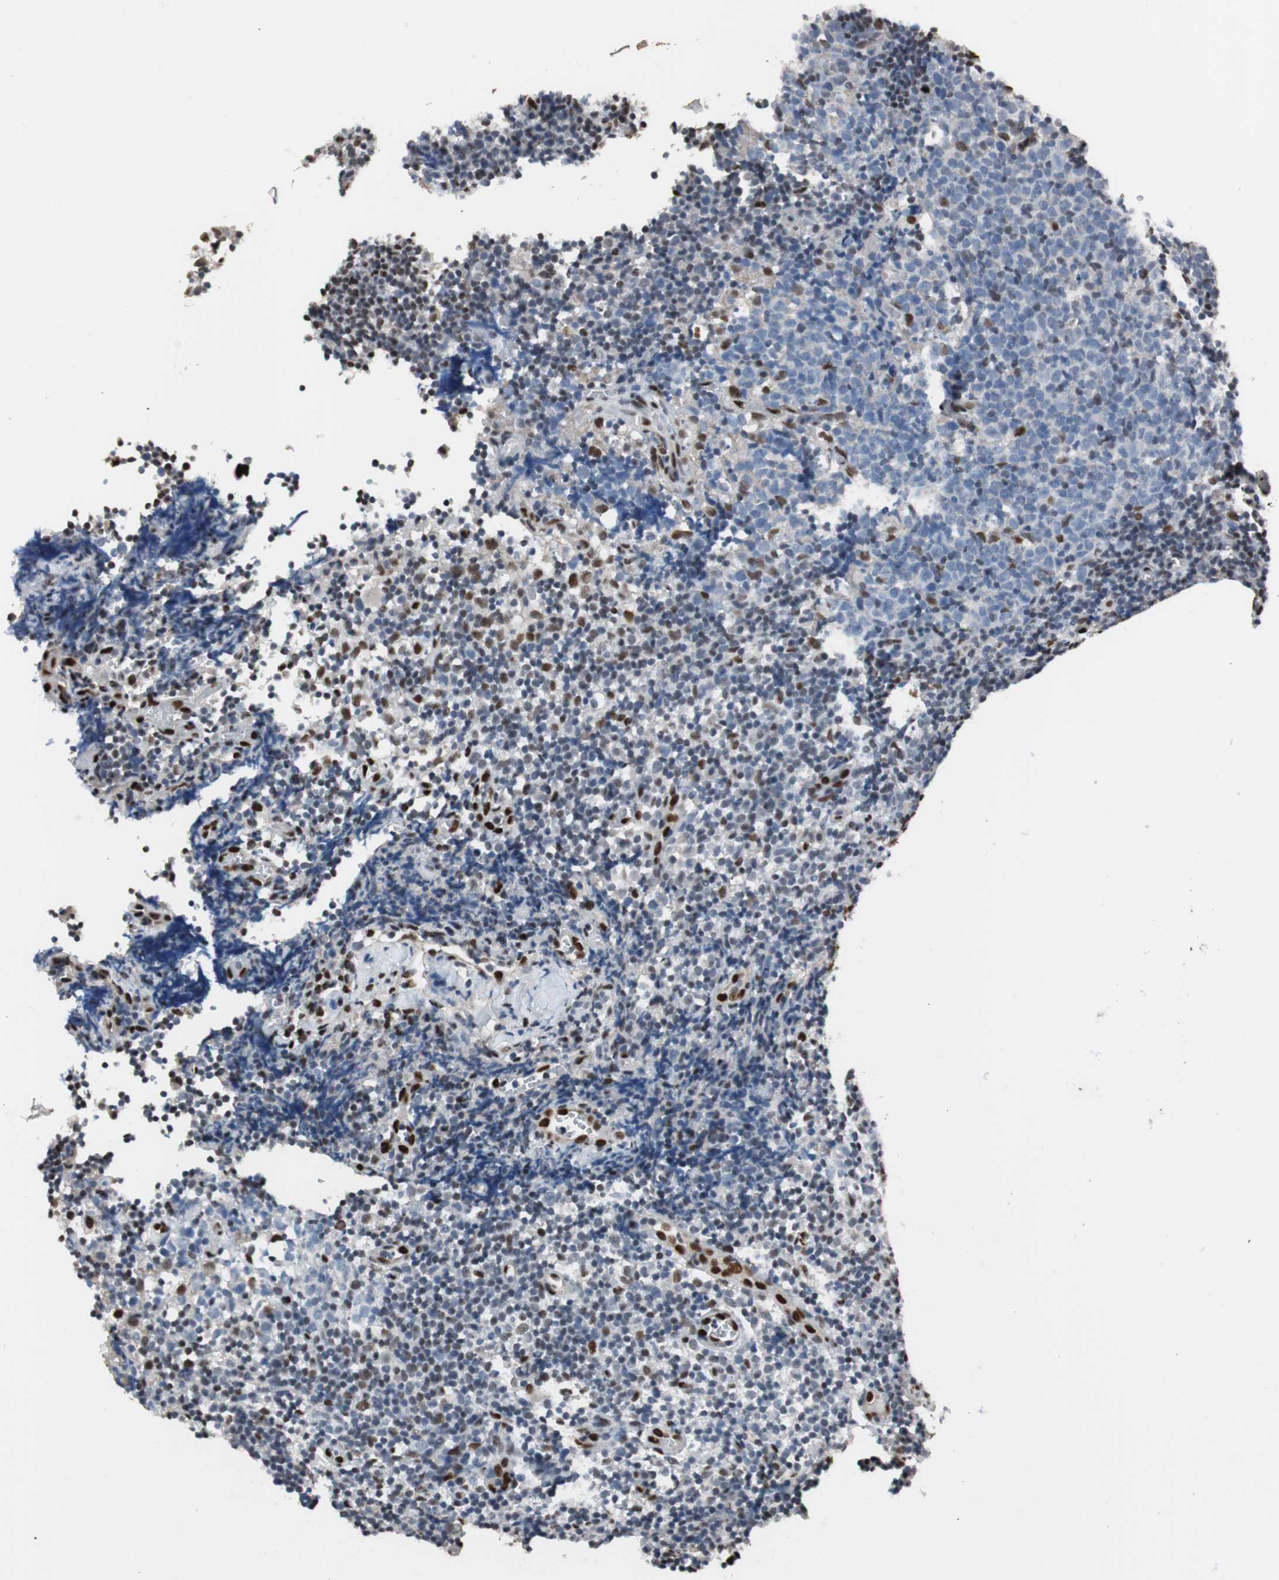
{"staining": {"intensity": "negative", "quantity": "none", "location": "none"}, "tissue": "lymph node", "cell_type": "Germinal center cells", "image_type": "normal", "snomed": [{"axis": "morphology", "description": "Normal tissue, NOS"}, {"axis": "morphology", "description": "Inflammation, NOS"}, {"axis": "topography", "description": "Lymph node"}], "caption": "Immunohistochemistry micrograph of benign human lymph node stained for a protein (brown), which shows no expression in germinal center cells.", "gene": "PML", "patient": {"sex": "male", "age": 55}}